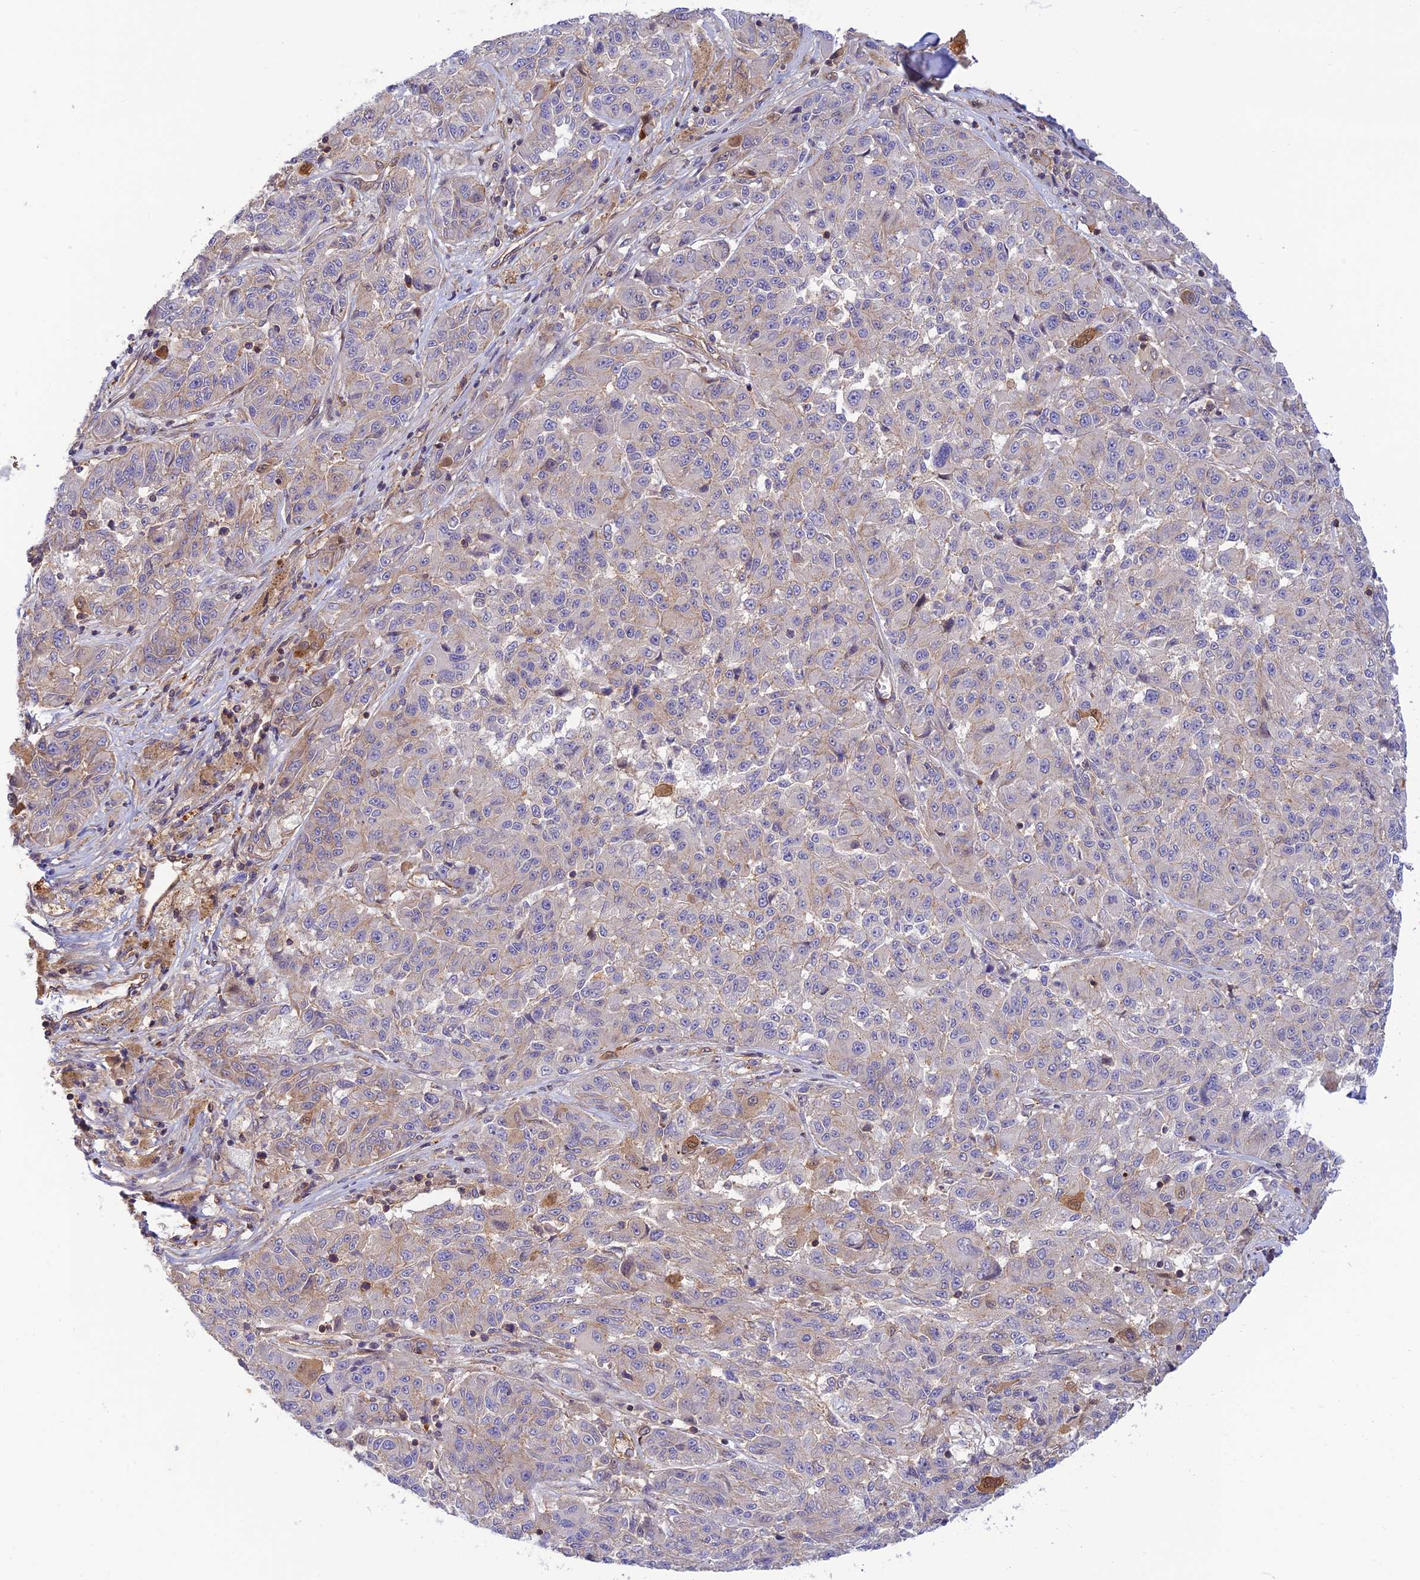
{"staining": {"intensity": "weak", "quantity": "<25%", "location": "cytoplasmic/membranous"}, "tissue": "melanoma", "cell_type": "Tumor cells", "image_type": "cancer", "snomed": [{"axis": "morphology", "description": "Malignant melanoma, NOS"}, {"axis": "topography", "description": "Skin"}], "caption": "A histopathology image of malignant melanoma stained for a protein shows no brown staining in tumor cells.", "gene": "PPP1R12C", "patient": {"sex": "male", "age": 53}}